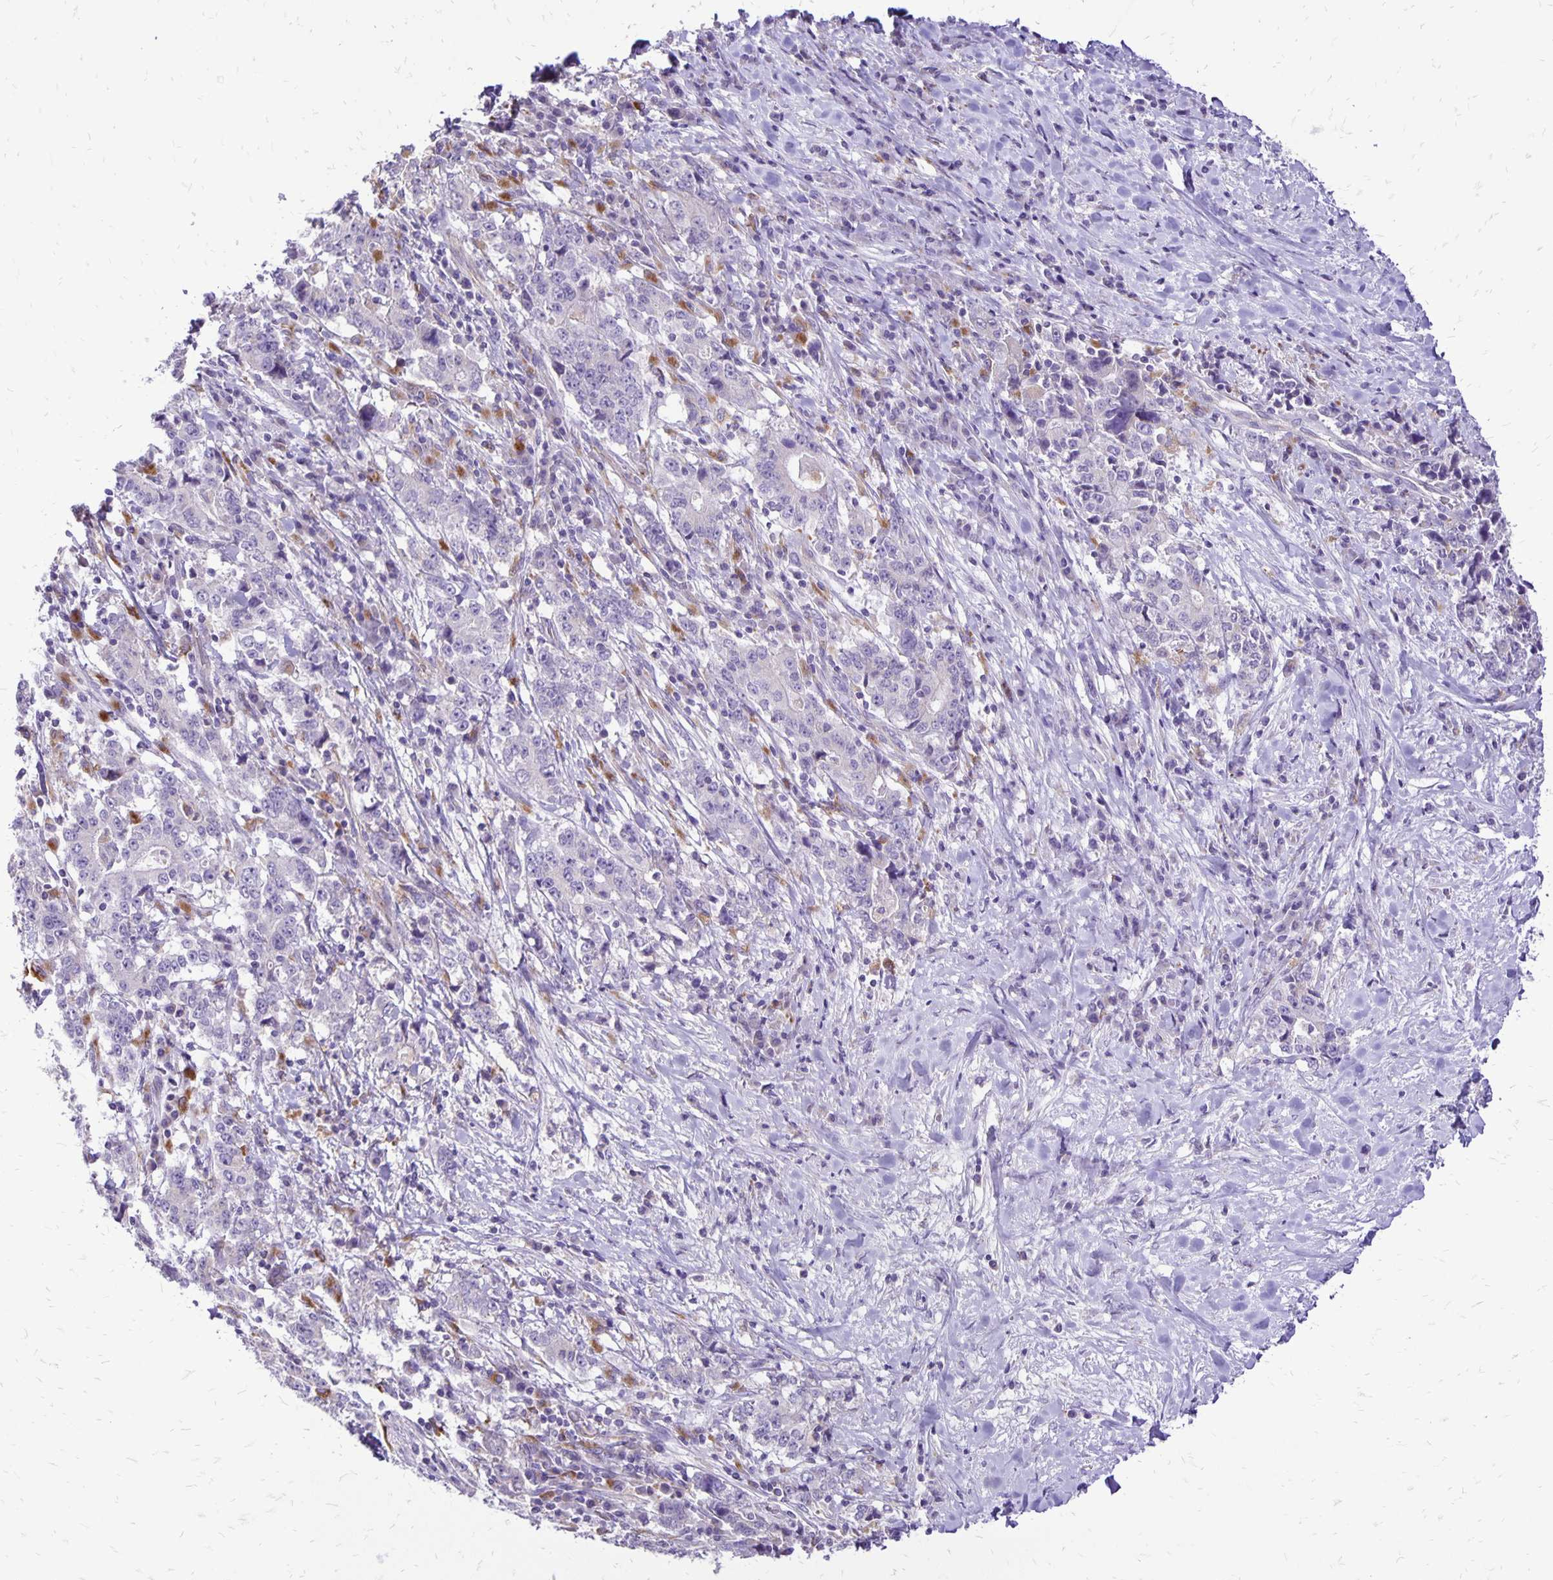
{"staining": {"intensity": "negative", "quantity": "none", "location": "none"}, "tissue": "stomach cancer", "cell_type": "Tumor cells", "image_type": "cancer", "snomed": [{"axis": "morphology", "description": "Normal tissue, NOS"}, {"axis": "morphology", "description": "Adenocarcinoma, NOS"}, {"axis": "topography", "description": "Stomach, upper"}, {"axis": "topography", "description": "Stomach"}], "caption": "IHC image of human stomach cancer stained for a protein (brown), which reveals no expression in tumor cells.", "gene": "EIF5A", "patient": {"sex": "male", "age": 59}}